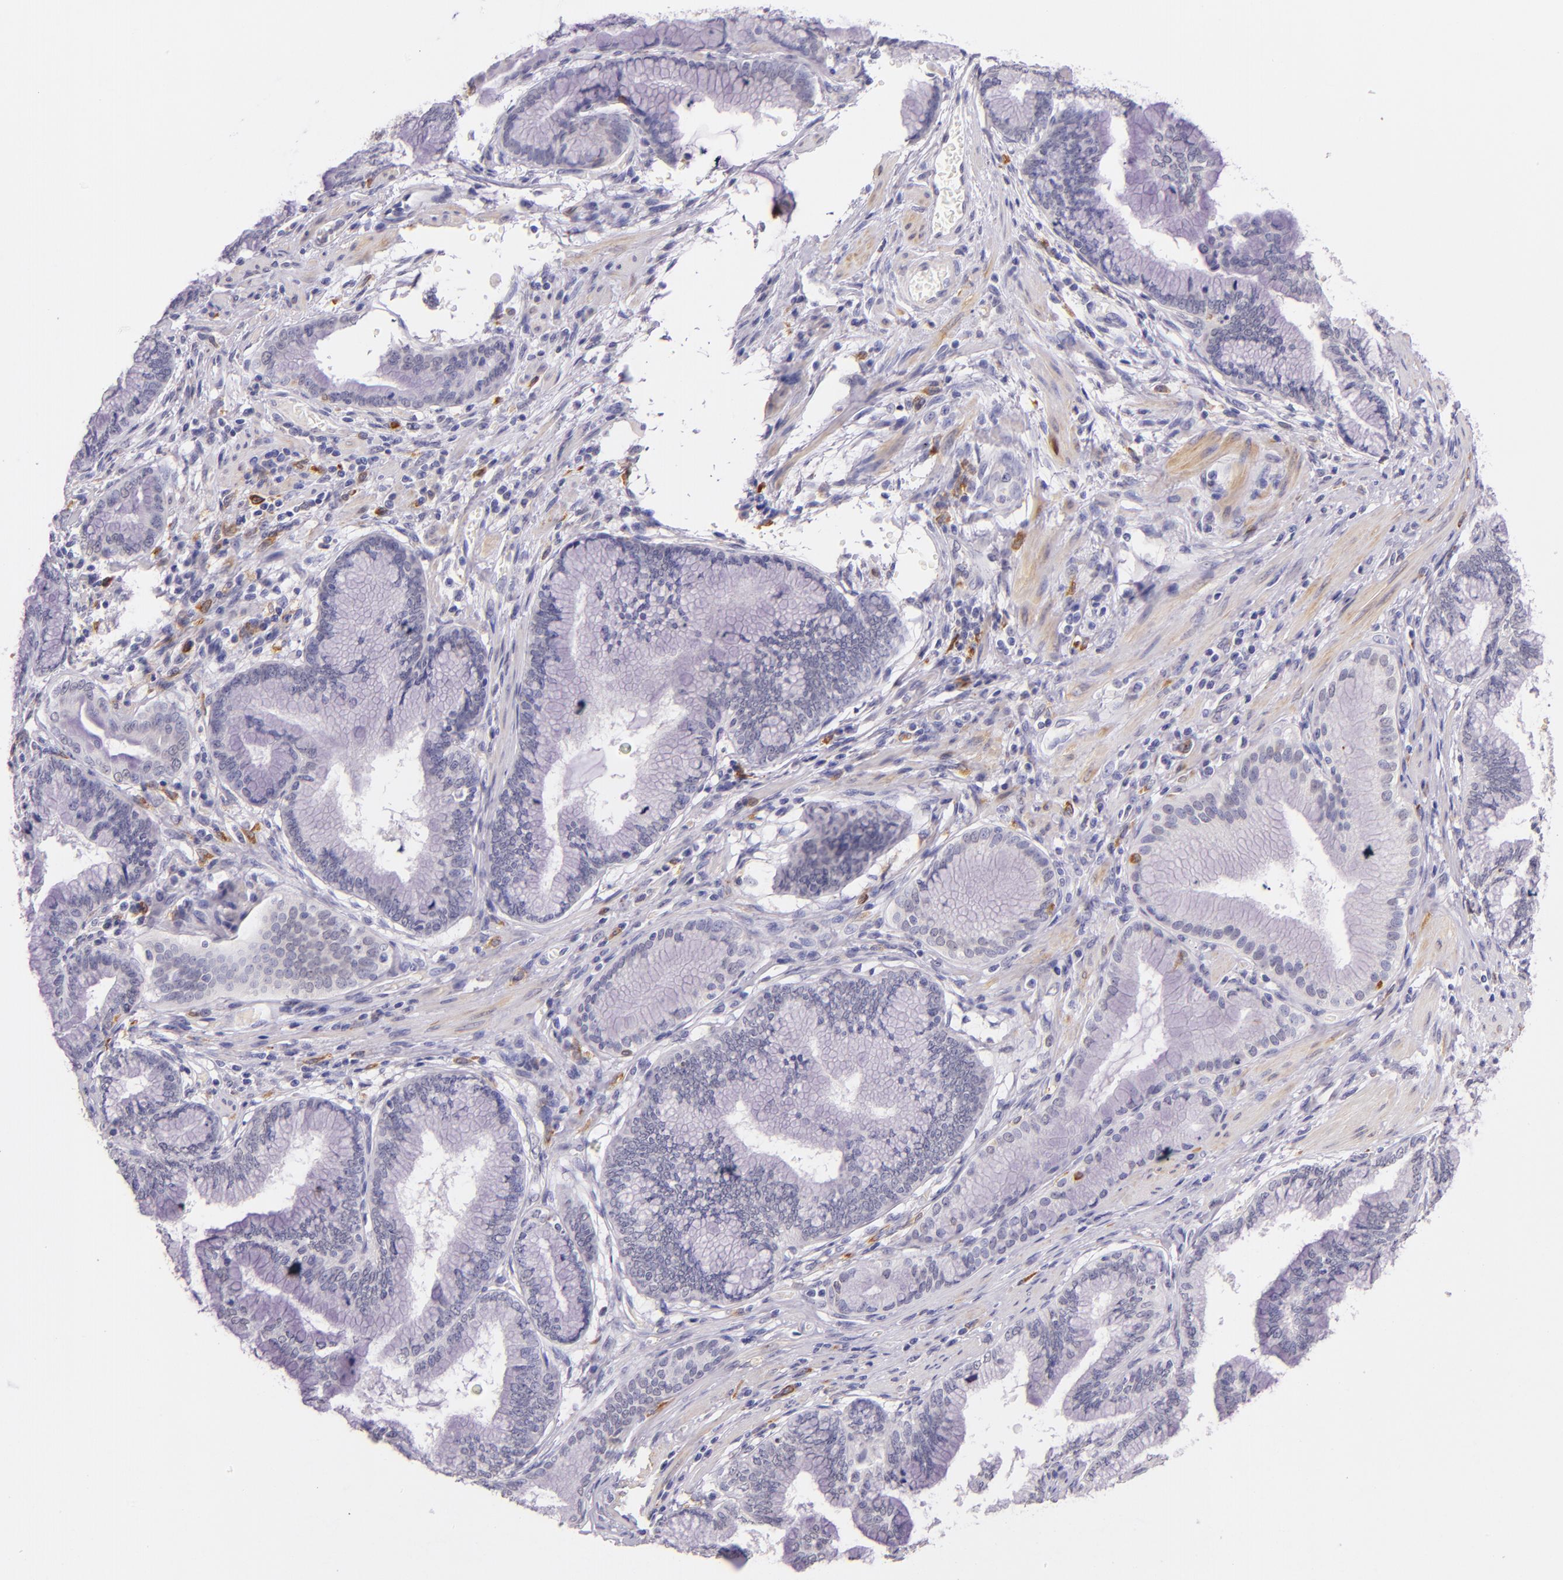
{"staining": {"intensity": "negative", "quantity": "none", "location": "none"}, "tissue": "pancreatic cancer", "cell_type": "Tumor cells", "image_type": "cancer", "snomed": [{"axis": "morphology", "description": "Adenocarcinoma, NOS"}, {"axis": "topography", "description": "Pancreas"}], "caption": "Human pancreatic cancer (adenocarcinoma) stained for a protein using IHC demonstrates no positivity in tumor cells.", "gene": "RTN1", "patient": {"sex": "female", "age": 64}}